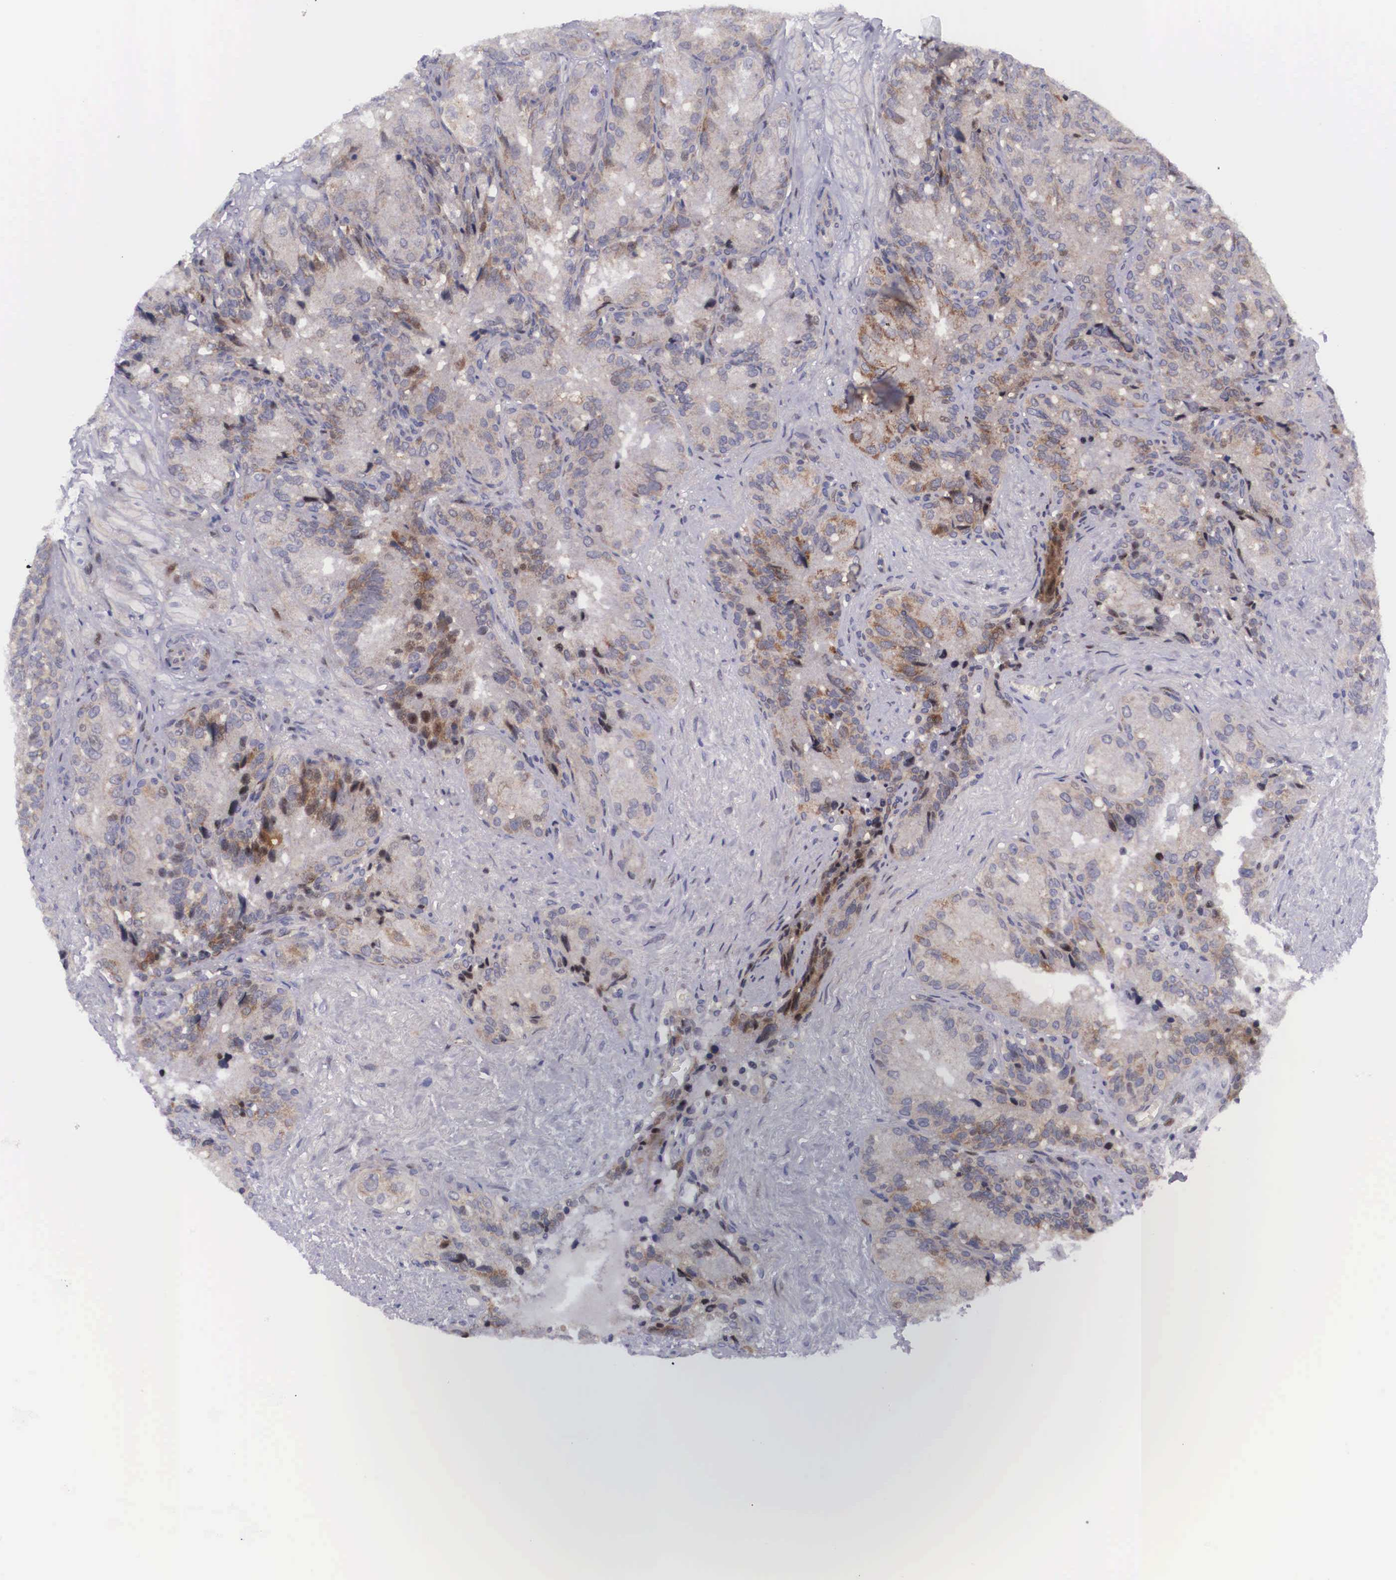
{"staining": {"intensity": "moderate", "quantity": "25%-75%", "location": "cytoplasmic/membranous"}, "tissue": "seminal vesicle", "cell_type": "Glandular cells", "image_type": "normal", "snomed": [{"axis": "morphology", "description": "Normal tissue, NOS"}, {"axis": "topography", "description": "Seminal veicle"}], "caption": "DAB (3,3'-diaminobenzidine) immunohistochemical staining of unremarkable seminal vesicle exhibits moderate cytoplasmic/membranous protein staining in approximately 25%-75% of glandular cells. The staining was performed using DAB, with brown indicating positive protein expression. Nuclei are stained blue with hematoxylin.", "gene": "EMID1", "patient": {"sex": "male", "age": 69}}